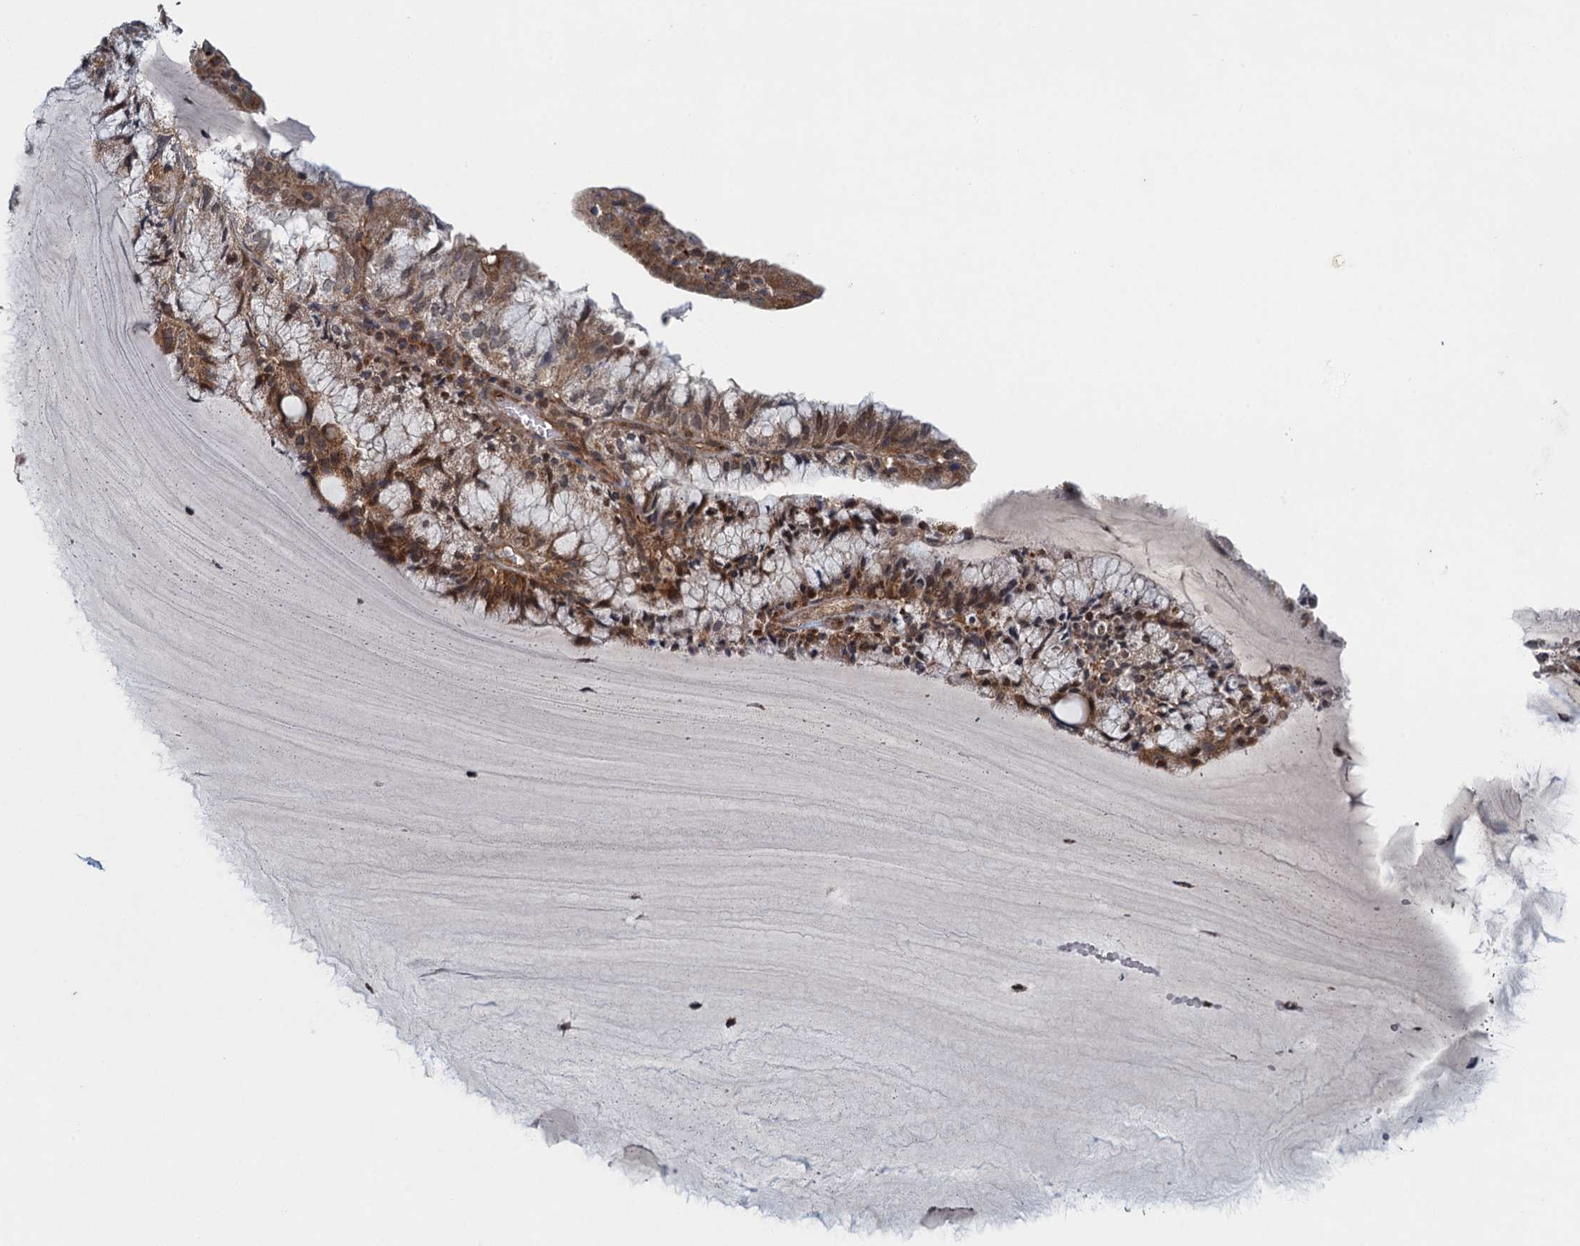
{"staining": {"intensity": "moderate", "quantity": ">75%", "location": "cytoplasmic/membranous"}, "tissue": "endometrial cancer", "cell_type": "Tumor cells", "image_type": "cancer", "snomed": [{"axis": "morphology", "description": "Adenocarcinoma, NOS"}, {"axis": "topography", "description": "Endometrium"}], "caption": "Adenocarcinoma (endometrial) stained with immunohistochemistry shows moderate cytoplasmic/membranous positivity in approximately >75% of tumor cells.", "gene": "NLRP10", "patient": {"sex": "female", "age": 81}}